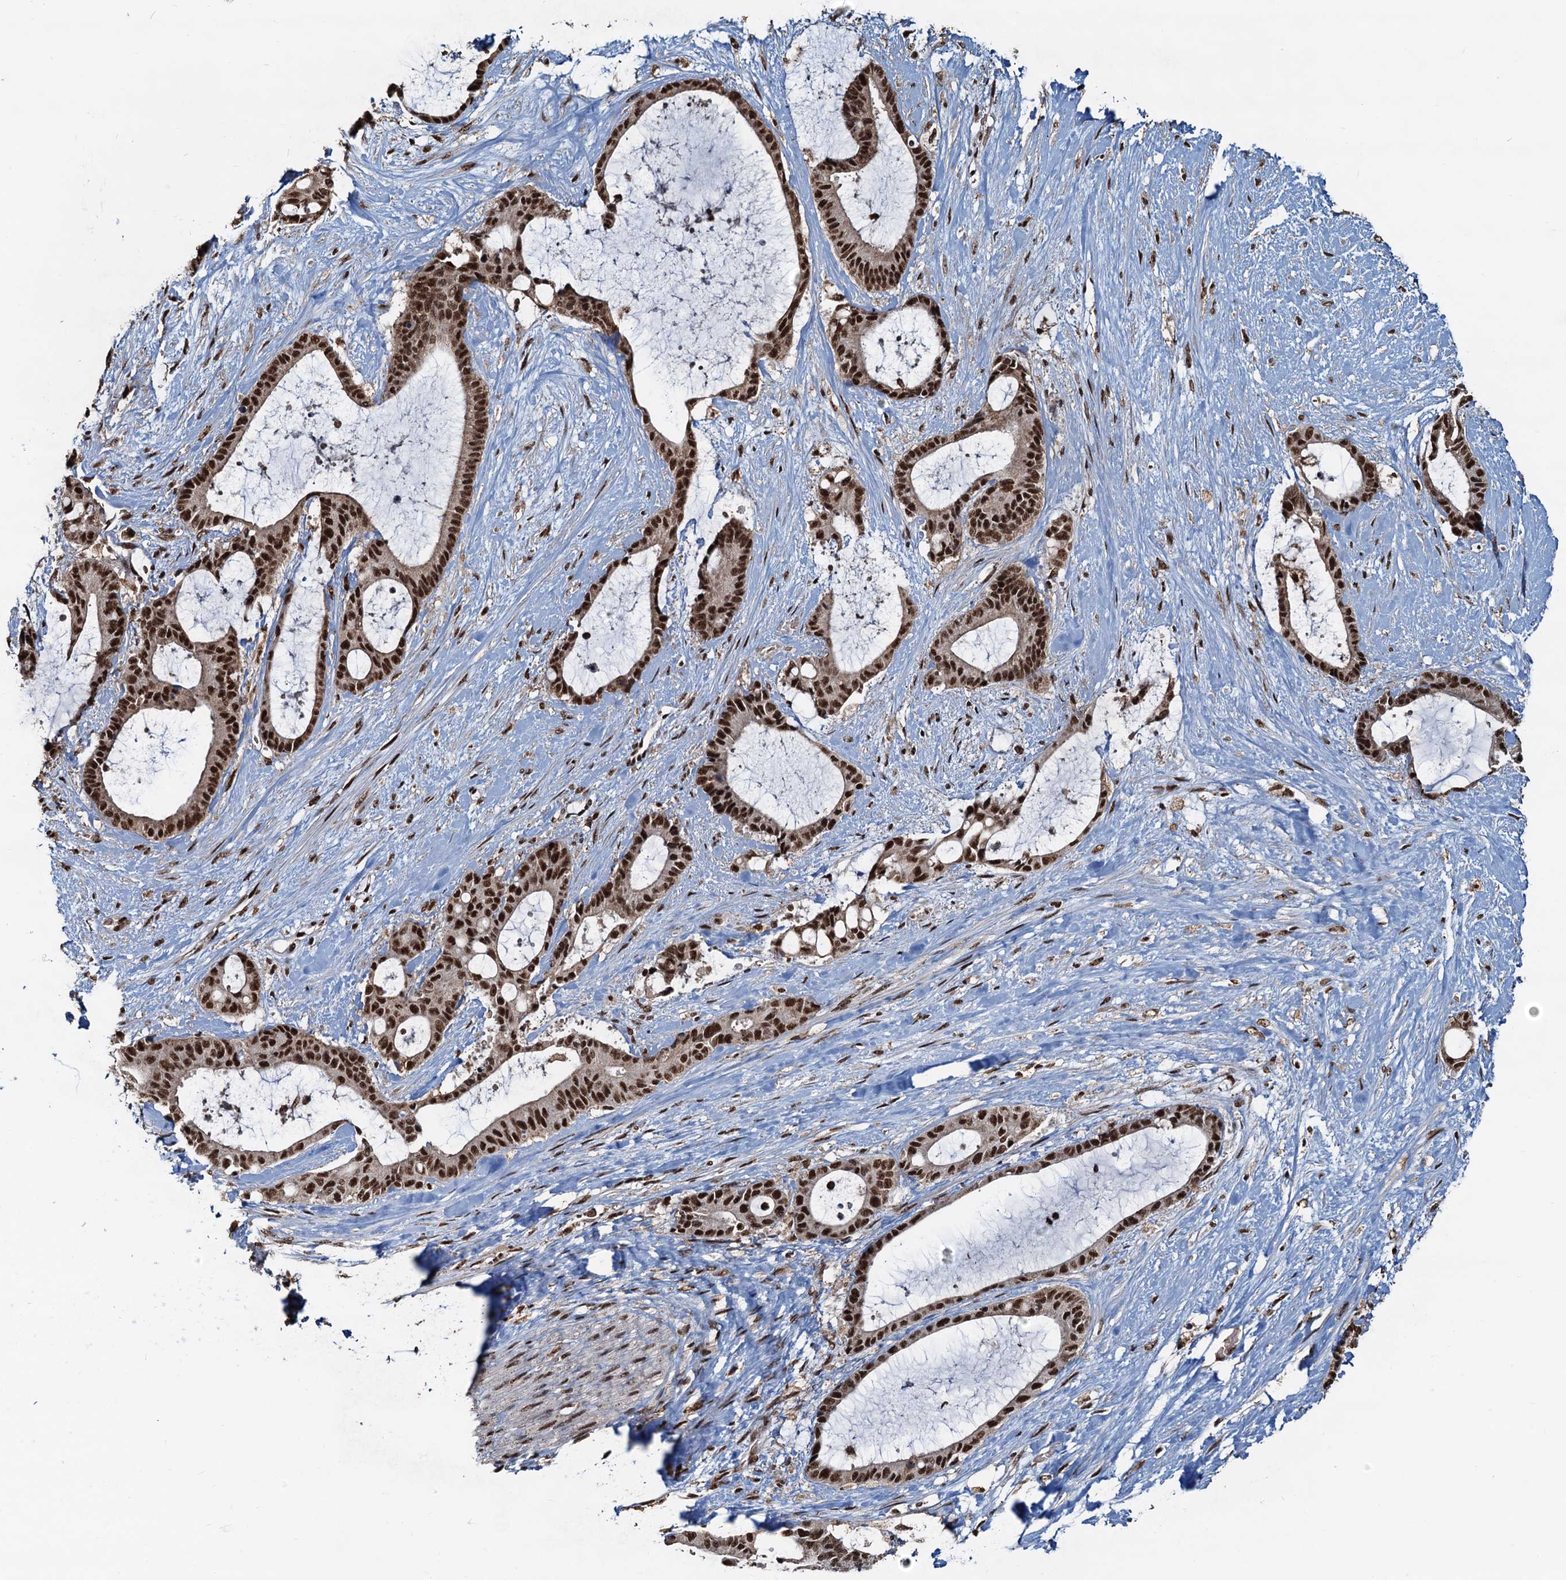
{"staining": {"intensity": "strong", "quantity": ">75%", "location": "nuclear"}, "tissue": "liver cancer", "cell_type": "Tumor cells", "image_type": "cancer", "snomed": [{"axis": "morphology", "description": "Normal tissue, NOS"}, {"axis": "morphology", "description": "Cholangiocarcinoma"}, {"axis": "topography", "description": "Liver"}, {"axis": "topography", "description": "Peripheral nerve tissue"}], "caption": "A histopathology image of liver cholangiocarcinoma stained for a protein reveals strong nuclear brown staining in tumor cells. (DAB (3,3'-diaminobenzidine) = brown stain, brightfield microscopy at high magnification).", "gene": "RSRC2", "patient": {"sex": "female", "age": 73}}